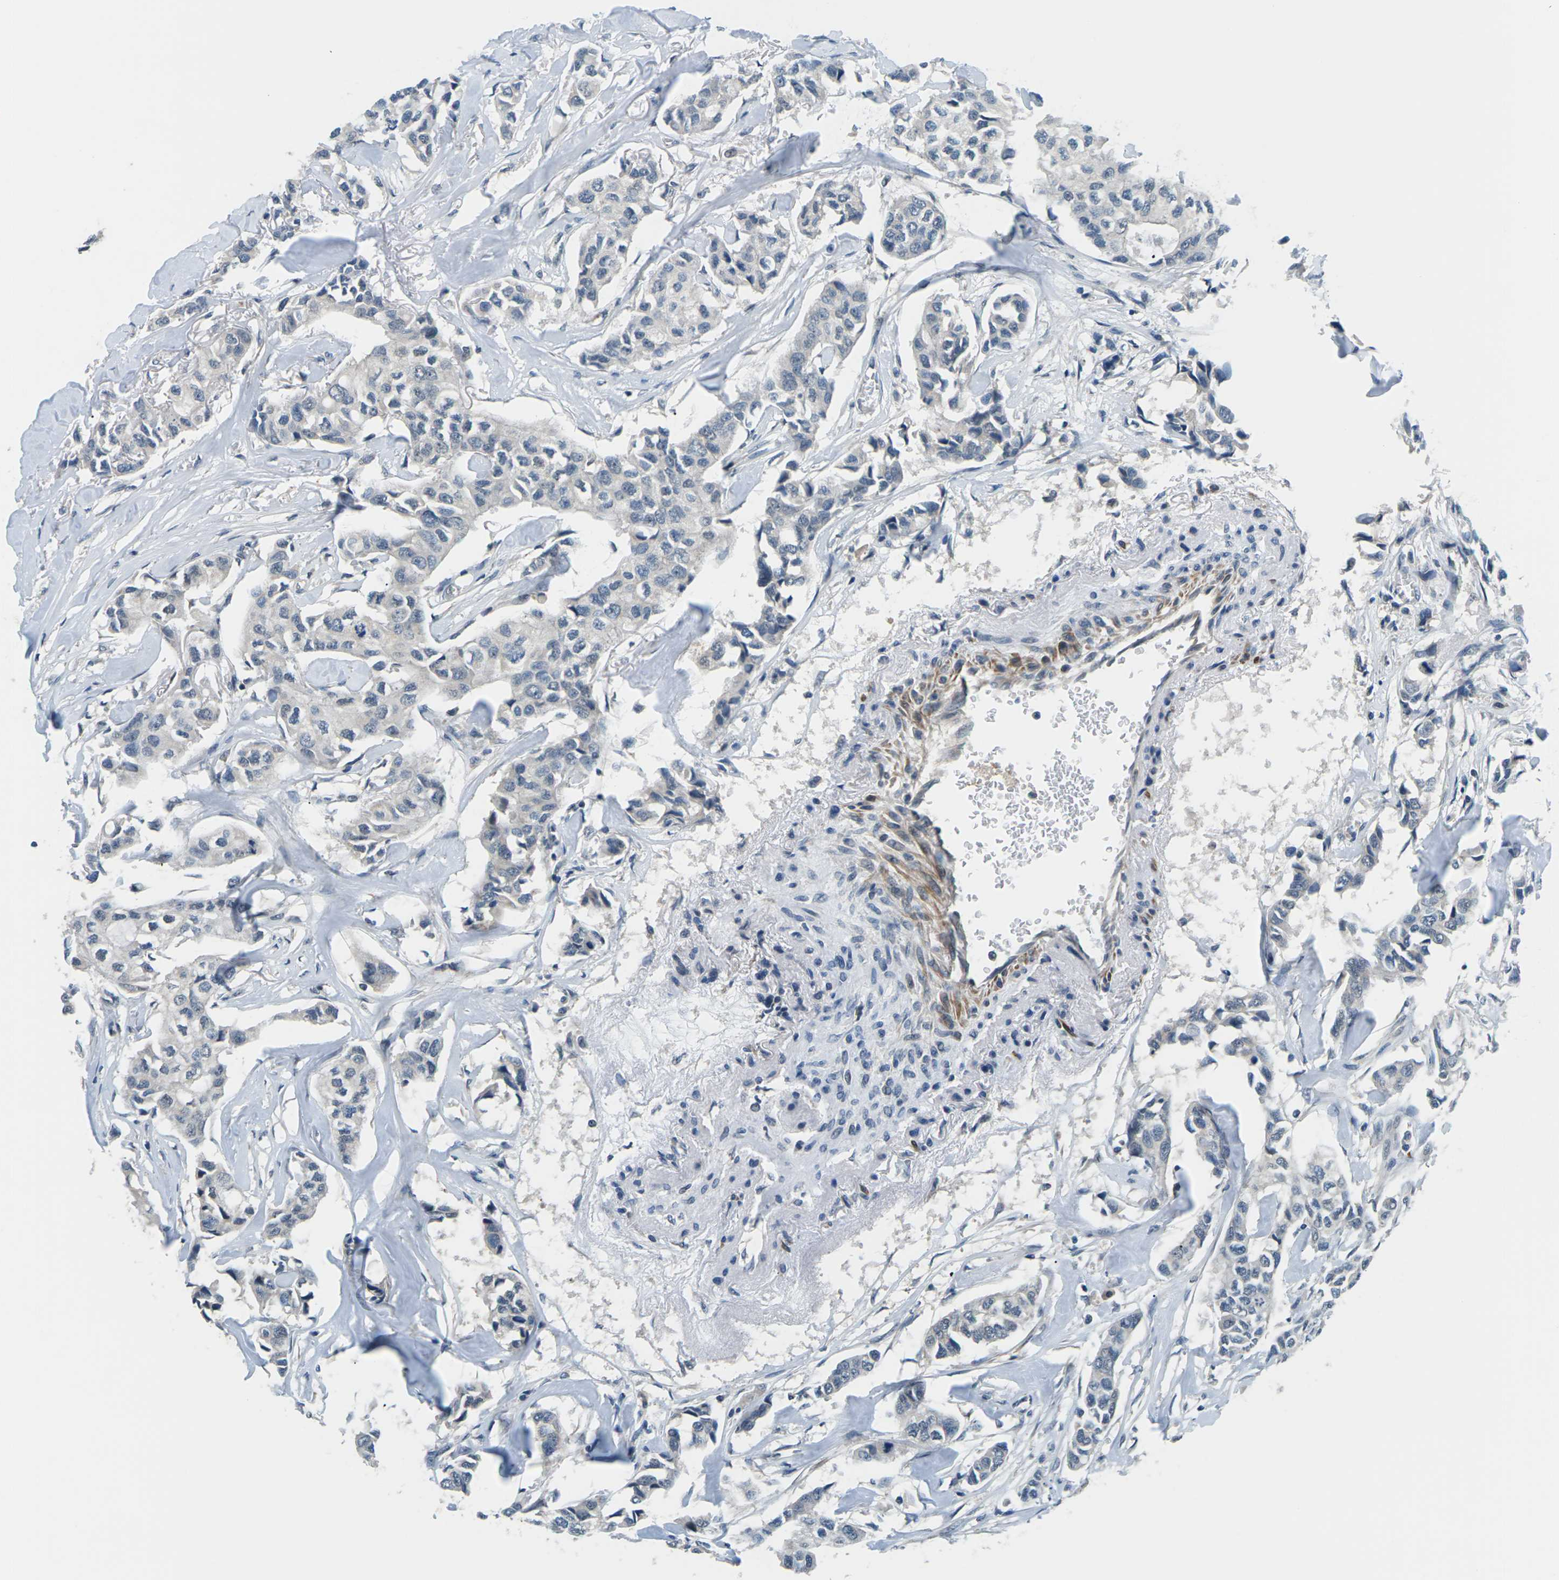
{"staining": {"intensity": "negative", "quantity": "none", "location": "none"}, "tissue": "breast cancer", "cell_type": "Tumor cells", "image_type": "cancer", "snomed": [{"axis": "morphology", "description": "Duct carcinoma"}, {"axis": "topography", "description": "Breast"}], "caption": "Image shows no significant protein staining in tumor cells of breast intraductal carcinoma.", "gene": "SLC13A3", "patient": {"sex": "female", "age": 80}}